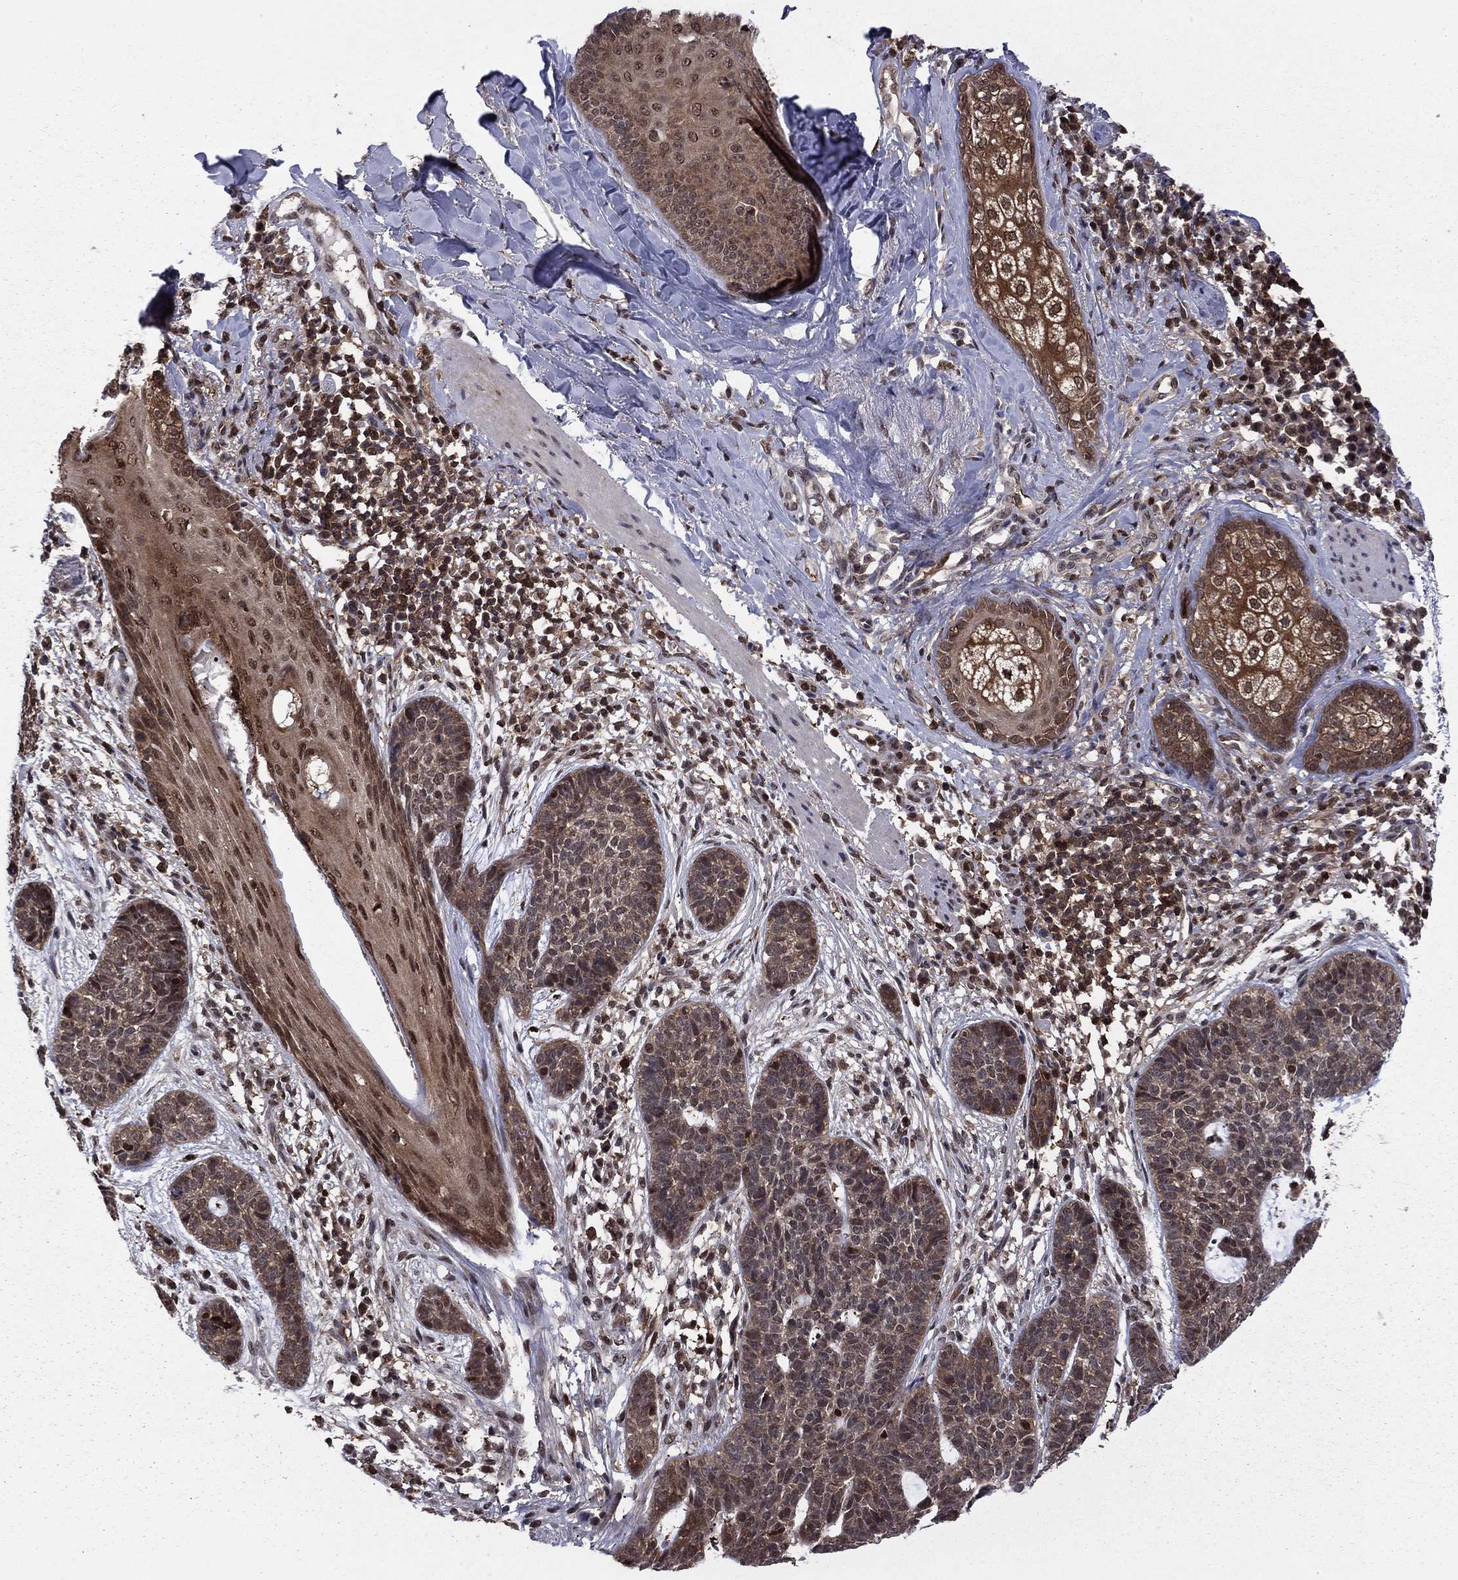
{"staining": {"intensity": "moderate", "quantity": "<25%", "location": "nuclear"}, "tissue": "skin cancer", "cell_type": "Tumor cells", "image_type": "cancer", "snomed": [{"axis": "morphology", "description": "Squamous cell carcinoma, NOS"}, {"axis": "topography", "description": "Skin"}], "caption": "DAB (3,3'-diaminobenzidine) immunohistochemical staining of skin cancer (squamous cell carcinoma) demonstrates moderate nuclear protein staining in about <25% of tumor cells. The staining was performed using DAB (3,3'-diaminobenzidine), with brown indicating positive protein expression. Nuclei are stained blue with hematoxylin.", "gene": "PSMD2", "patient": {"sex": "male", "age": 88}}